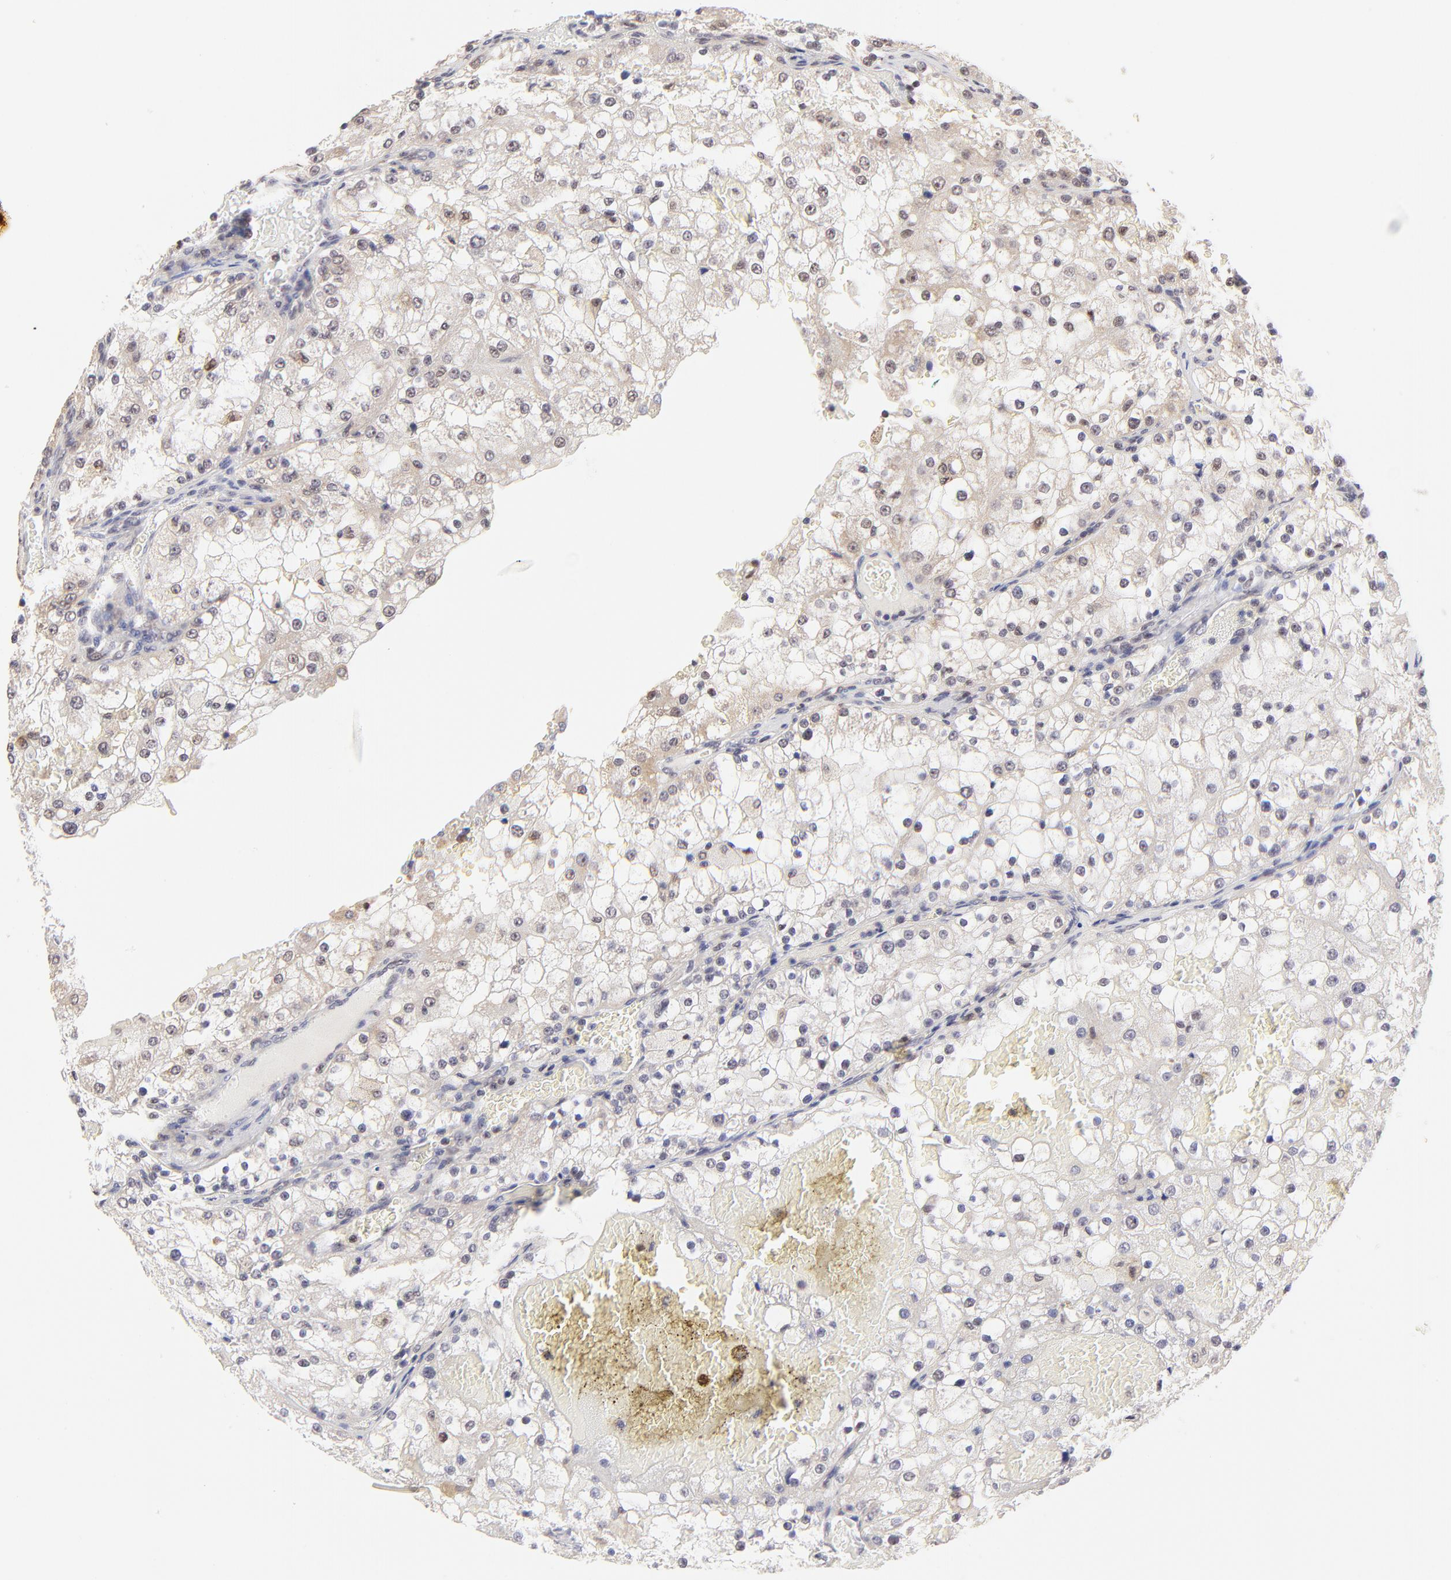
{"staining": {"intensity": "weak", "quantity": "25%-75%", "location": "cytoplasmic/membranous,nuclear"}, "tissue": "renal cancer", "cell_type": "Tumor cells", "image_type": "cancer", "snomed": [{"axis": "morphology", "description": "Adenocarcinoma, NOS"}, {"axis": "topography", "description": "Kidney"}], "caption": "Renal cancer (adenocarcinoma) tissue shows weak cytoplasmic/membranous and nuclear positivity in approximately 25%-75% of tumor cells, visualized by immunohistochemistry.", "gene": "ZNF670", "patient": {"sex": "female", "age": 74}}